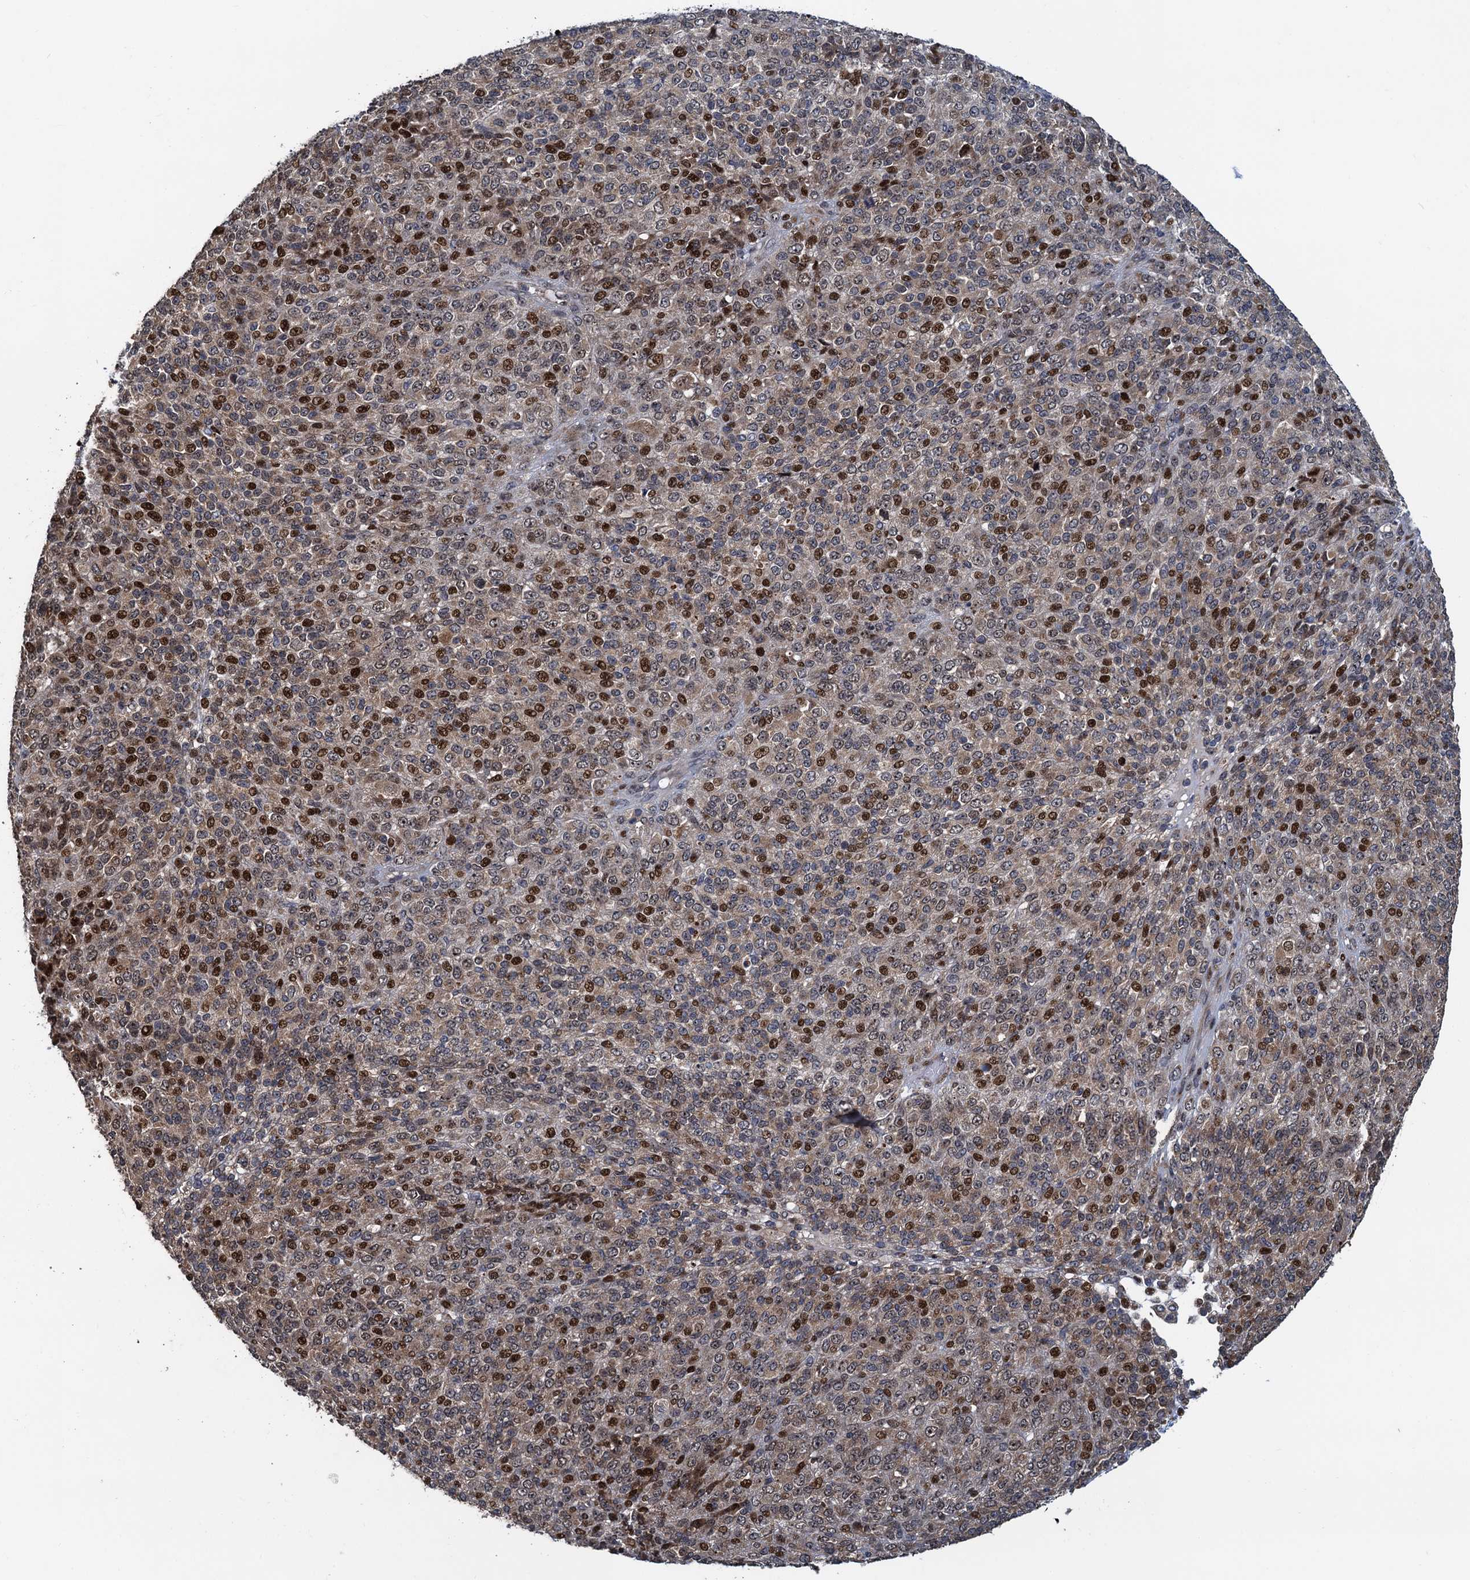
{"staining": {"intensity": "moderate", "quantity": "25%-75%", "location": "cytoplasmic/membranous,nuclear"}, "tissue": "melanoma", "cell_type": "Tumor cells", "image_type": "cancer", "snomed": [{"axis": "morphology", "description": "Malignant melanoma, Metastatic site"}, {"axis": "topography", "description": "Brain"}], "caption": "Immunohistochemistry (IHC) photomicrograph of neoplastic tissue: malignant melanoma (metastatic site) stained using IHC shows medium levels of moderate protein expression localized specifically in the cytoplasmic/membranous and nuclear of tumor cells, appearing as a cytoplasmic/membranous and nuclear brown color.", "gene": "ATOSA", "patient": {"sex": "female", "age": 56}}